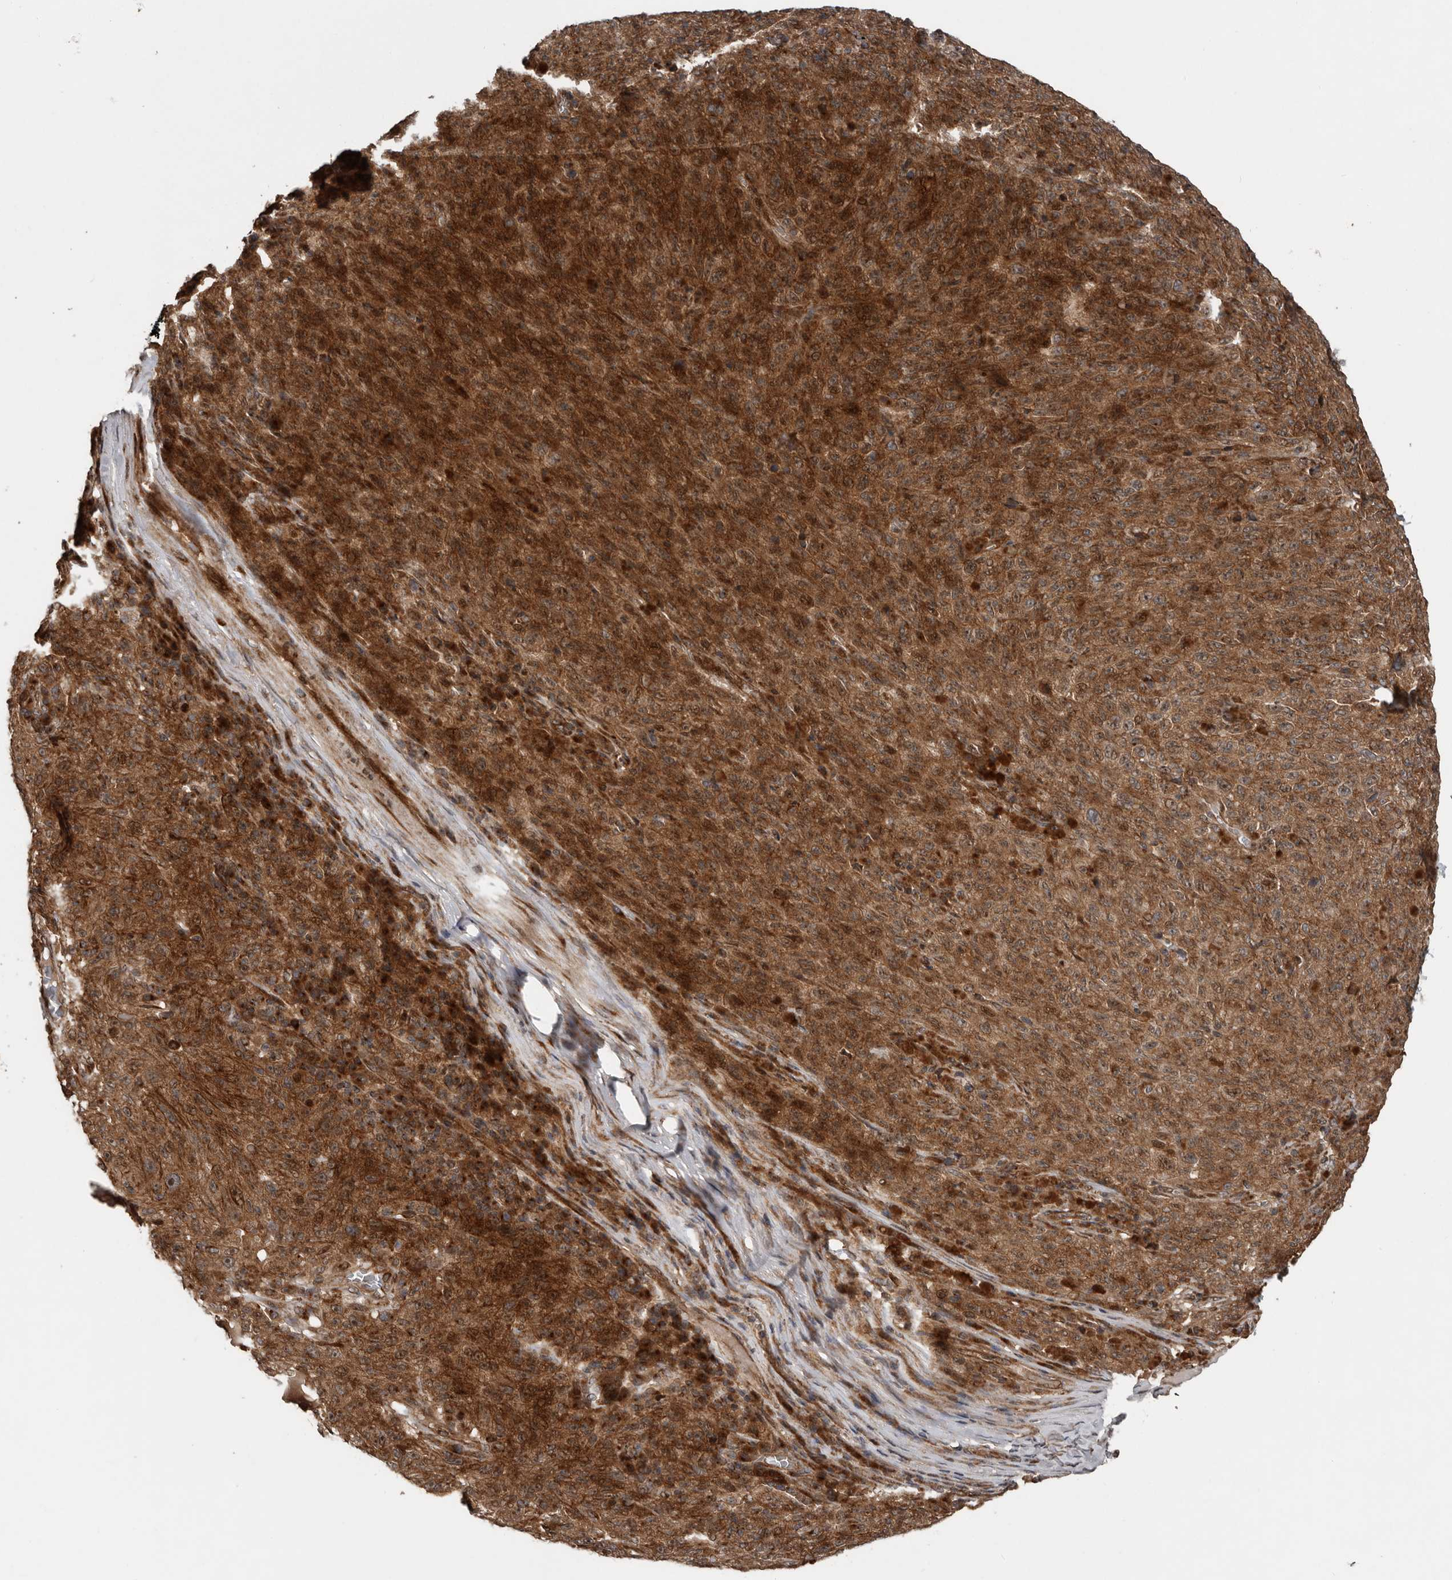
{"staining": {"intensity": "strong", "quantity": ">75%", "location": "cytoplasmic/membranous,nuclear"}, "tissue": "melanoma", "cell_type": "Tumor cells", "image_type": "cancer", "snomed": [{"axis": "morphology", "description": "Malignant melanoma, NOS"}, {"axis": "topography", "description": "Skin"}], "caption": "Brown immunohistochemical staining in melanoma reveals strong cytoplasmic/membranous and nuclear positivity in approximately >75% of tumor cells. (Brightfield microscopy of DAB IHC at high magnification).", "gene": "CCDC190", "patient": {"sex": "female", "age": 82}}